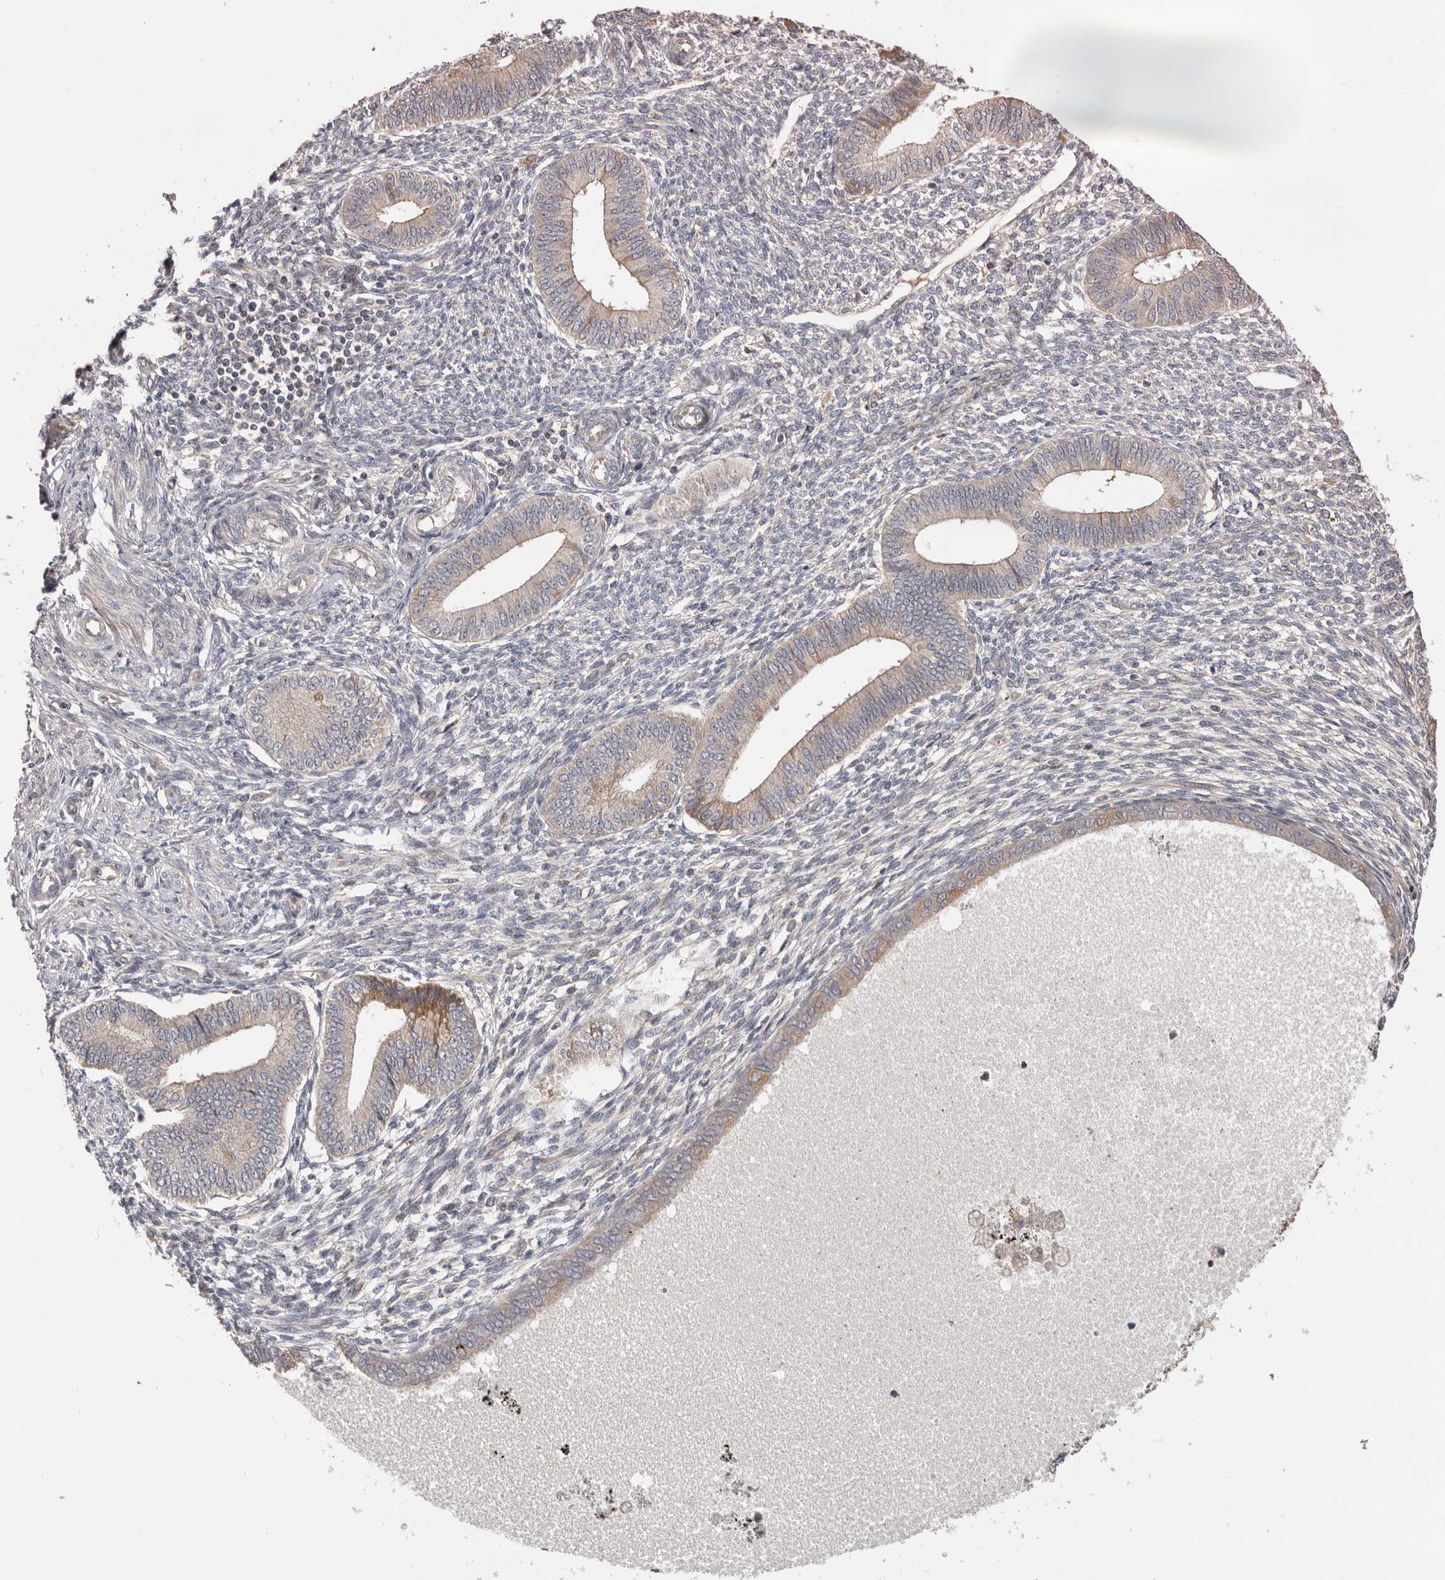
{"staining": {"intensity": "moderate", "quantity": "<25%", "location": "cytoplasmic/membranous"}, "tissue": "endometrium", "cell_type": "Cells in endometrial stroma", "image_type": "normal", "snomed": [{"axis": "morphology", "description": "Normal tissue, NOS"}, {"axis": "topography", "description": "Endometrium"}], "caption": "IHC histopathology image of unremarkable endometrium: human endometrium stained using immunohistochemistry reveals low levels of moderate protein expression localized specifically in the cytoplasmic/membranous of cells in endometrial stroma, appearing as a cytoplasmic/membranous brown color.", "gene": "DOP1A", "patient": {"sex": "female", "age": 46}}